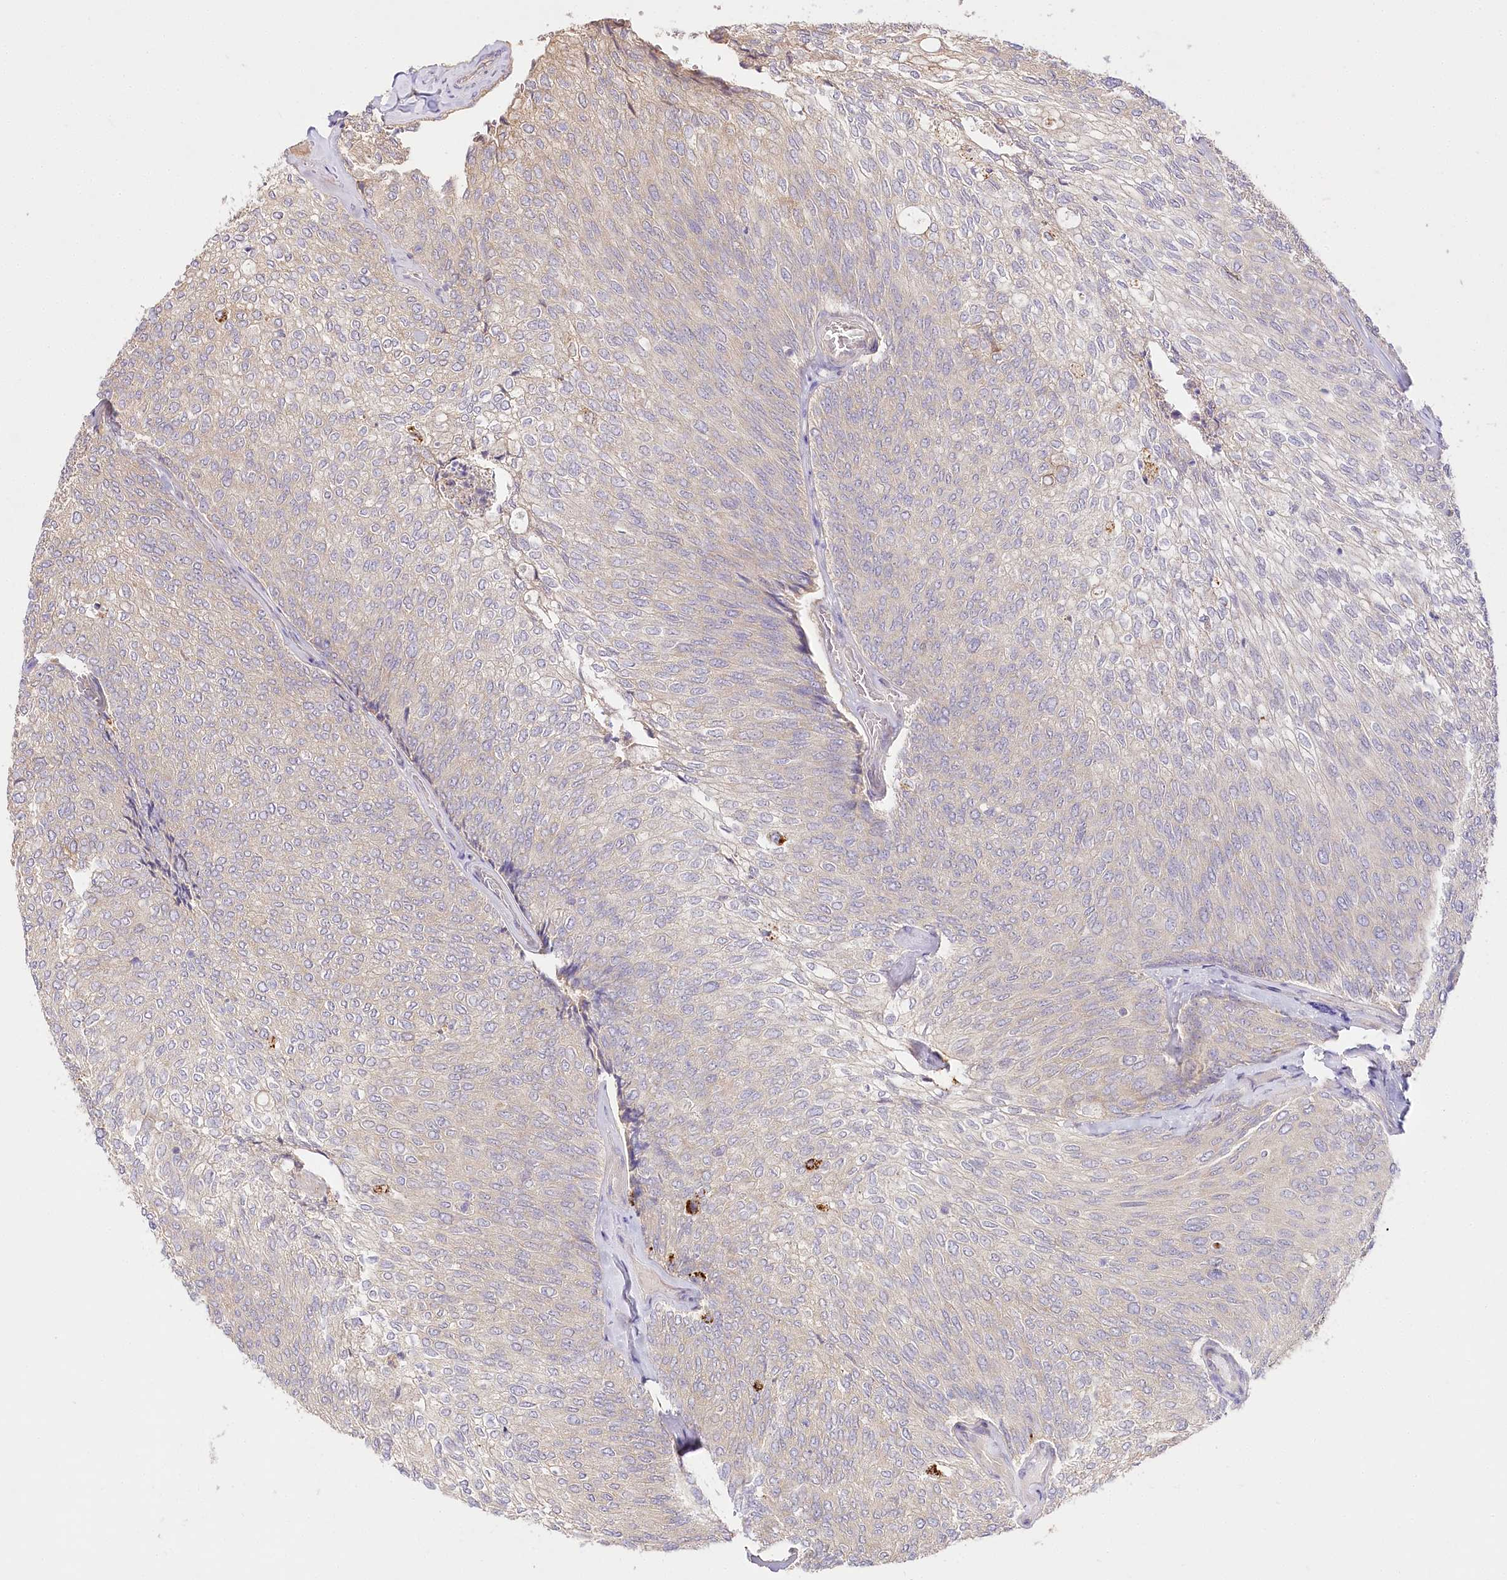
{"staining": {"intensity": "negative", "quantity": "none", "location": "none"}, "tissue": "urothelial cancer", "cell_type": "Tumor cells", "image_type": "cancer", "snomed": [{"axis": "morphology", "description": "Urothelial carcinoma, Low grade"}, {"axis": "topography", "description": "Urinary bladder"}], "caption": "Micrograph shows no significant protein positivity in tumor cells of urothelial carcinoma (low-grade).", "gene": "PYROXD1", "patient": {"sex": "female", "age": 79}}